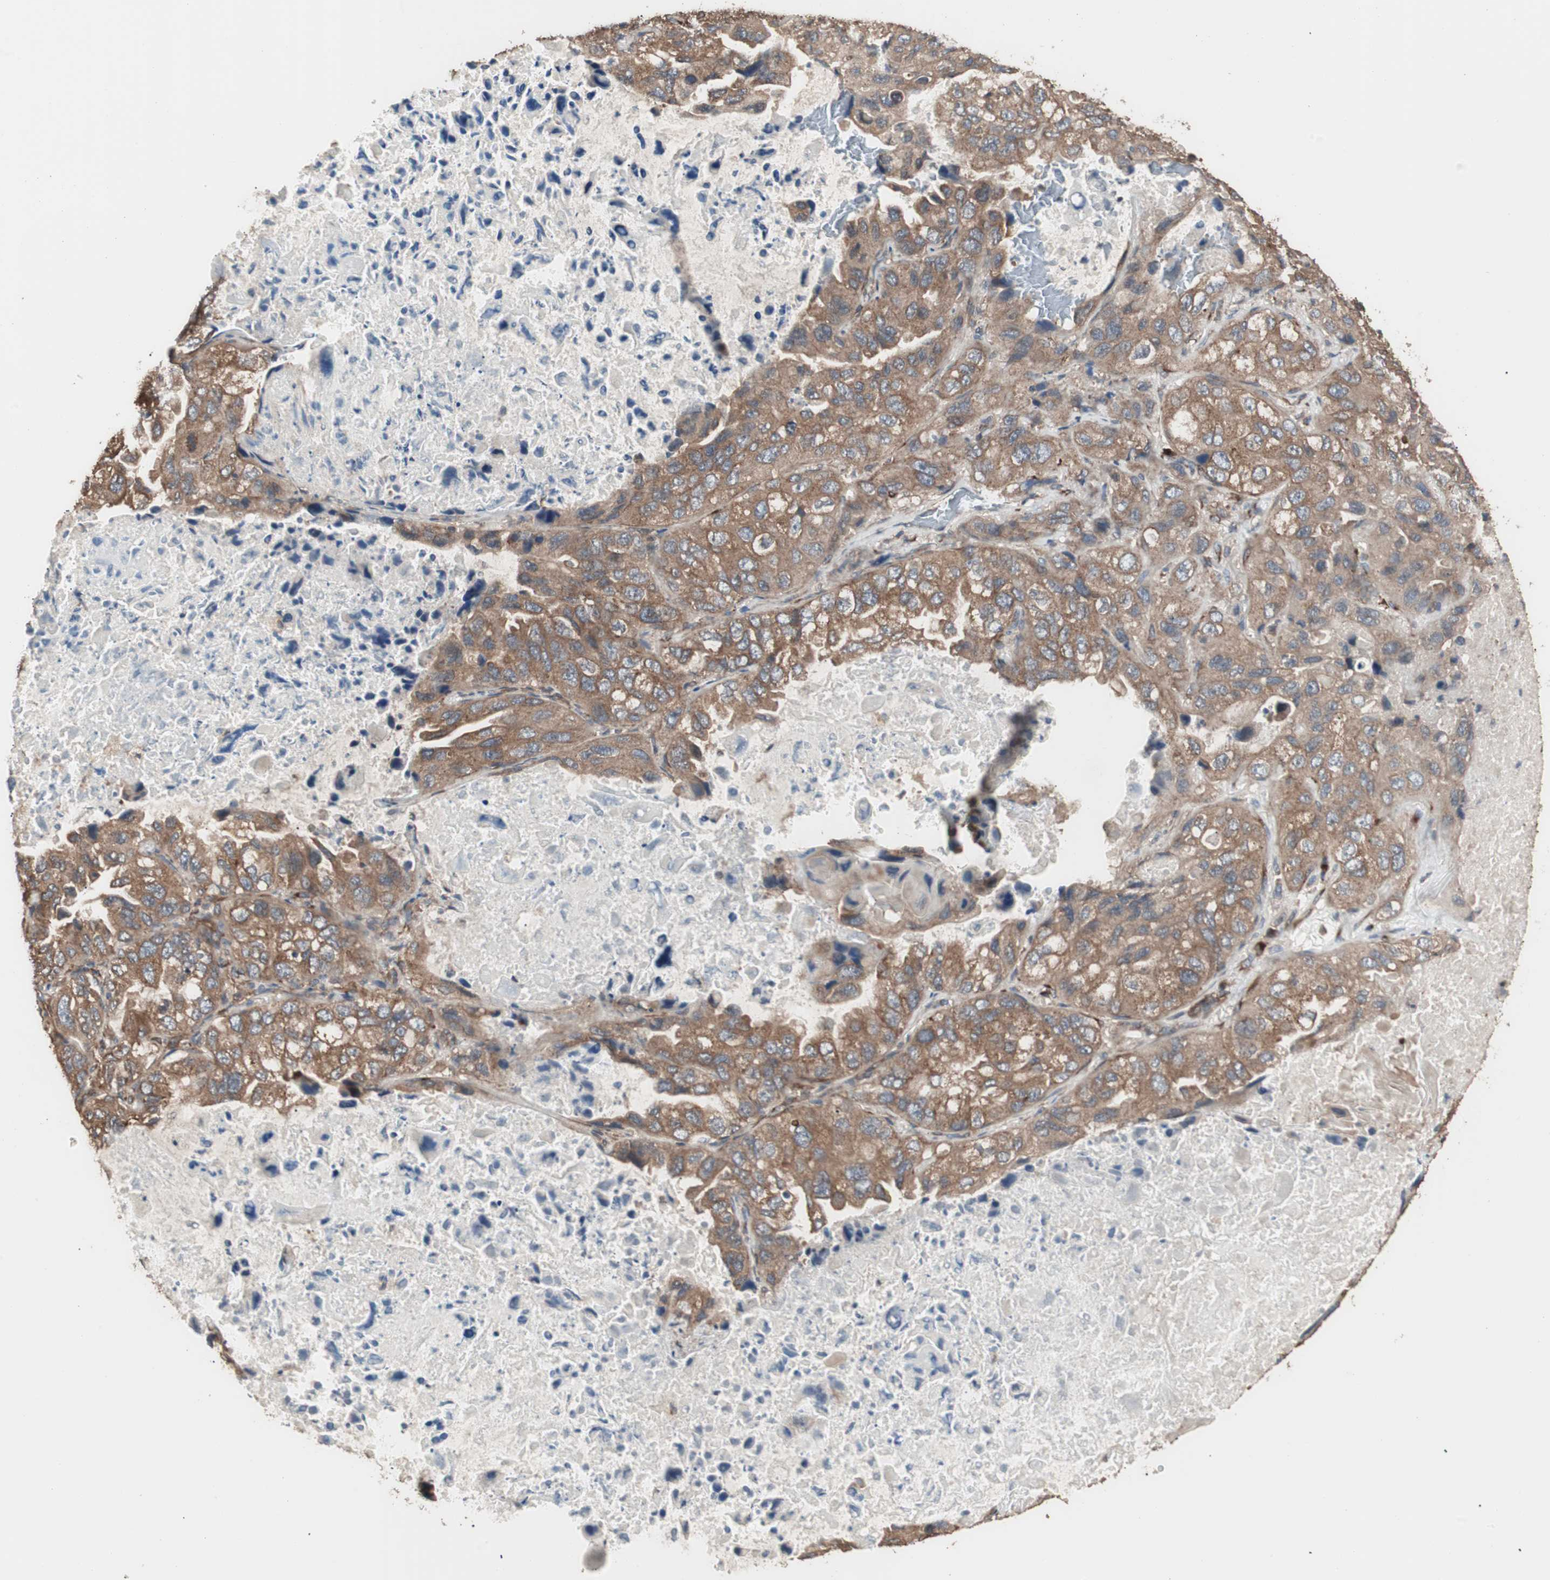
{"staining": {"intensity": "moderate", "quantity": ">75%", "location": "cytoplasmic/membranous"}, "tissue": "lung cancer", "cell_type": "Tumor cells", "image_type": "cancer", "snomed": [{"axis": "morphology", "description": "Squamous cell carcinoma, NOS"}, {"axis": "topography", "description": "Lung"}], "caption": "Protein positivity by immunohistochemistry (IHC) exhibits moderate cytoplasmic/membranous staining in about >75% of tumor cells in squamous cell carcinoma (lung).", "gene": "LZTS1", "patient": {"sex": "female", "age": 73}}